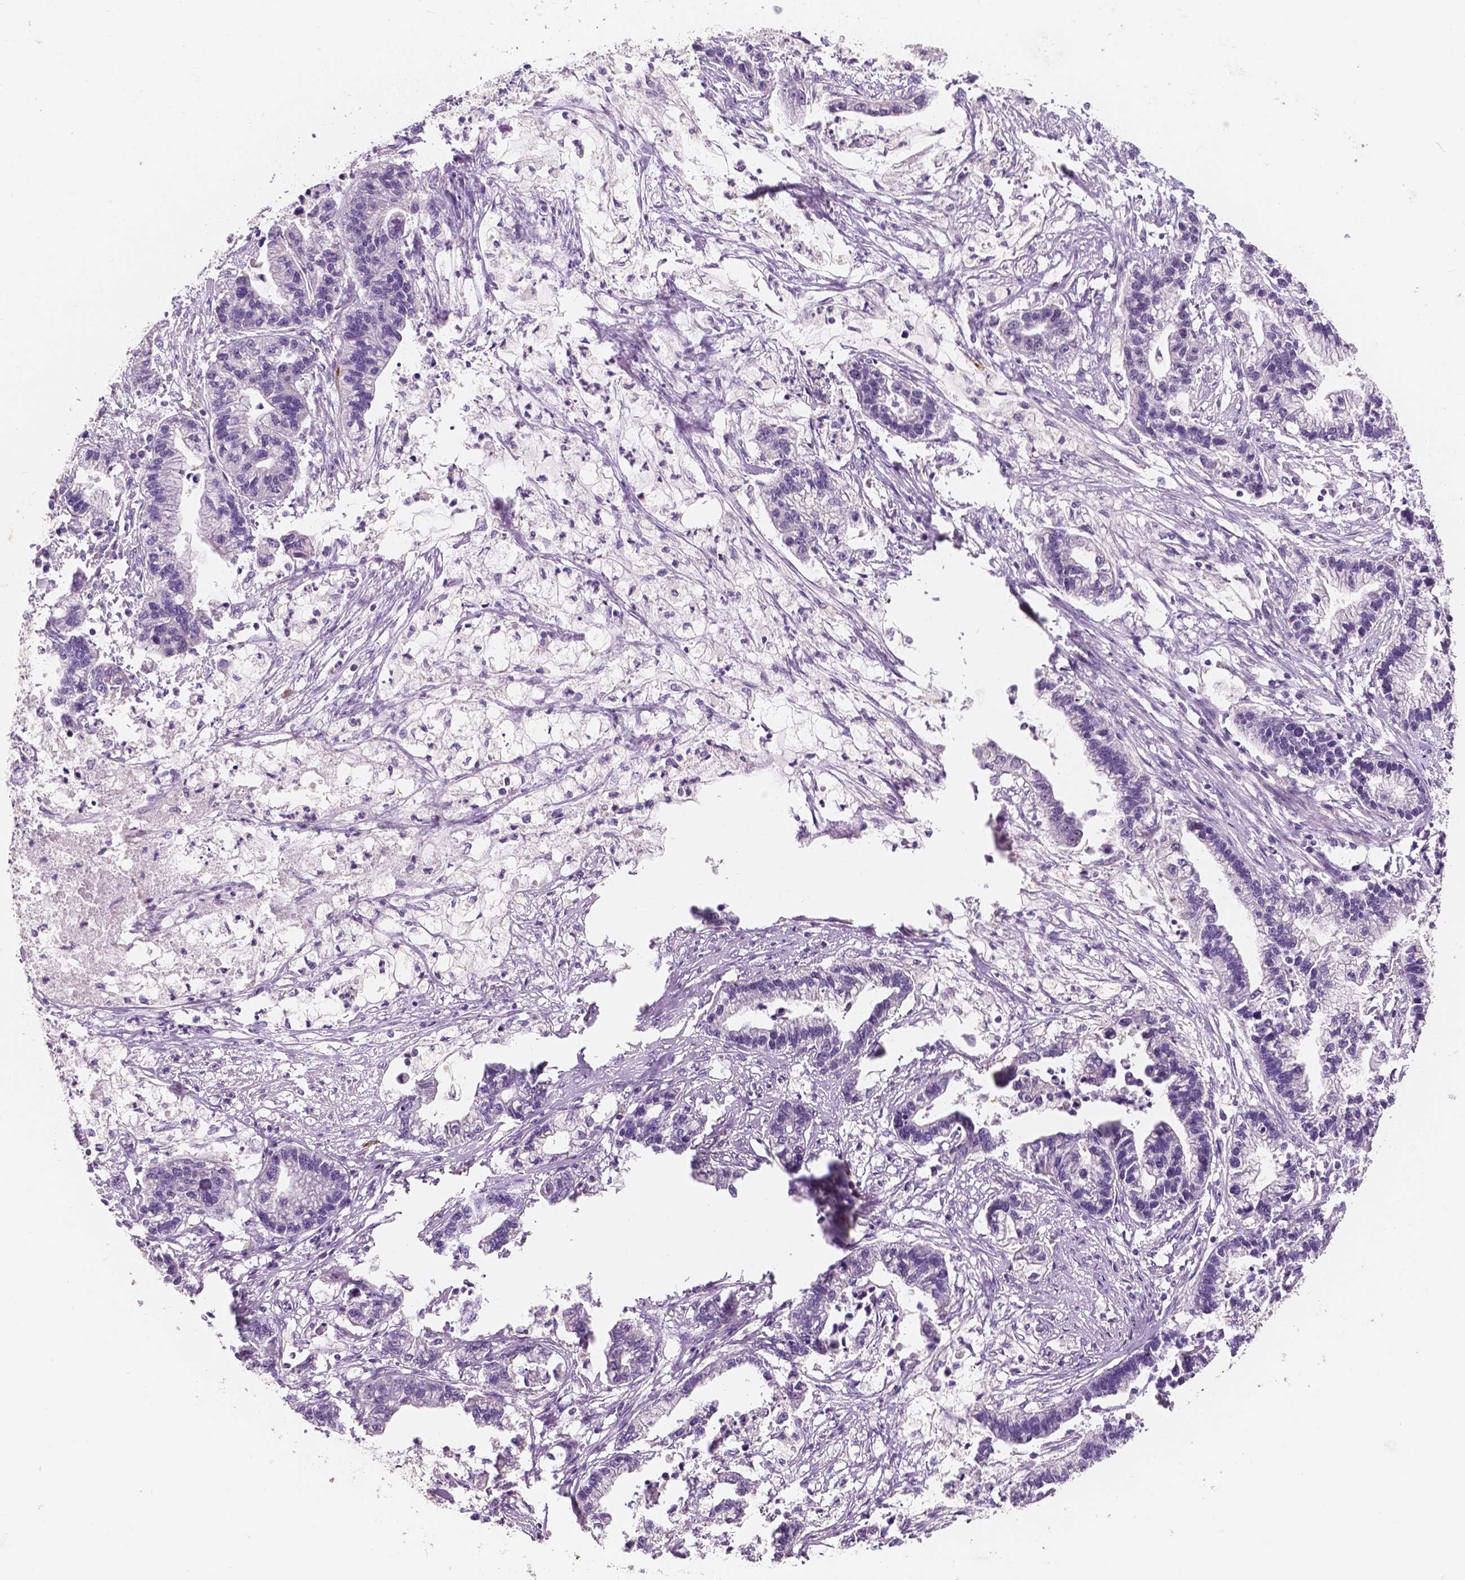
{"staining": {"intensity": "negative", "quantity": "none", "location": "none"}, "tissue": "stomach cancer", "cell_type": "Tumor cells", "image_type": "cancer", "snomed": [{"axis": "morphology", "description": "Adenocarcinoma, NOS"}, {"axis": "topography", "description": "Stomach"}], "caption": "Stomach adenocarcinoma stained for a protein using immunohistochemistry (IHC) displays no expression tumor cells.", "gene": "SIRT2", "patient": {"sex": "male", "age": 83}}